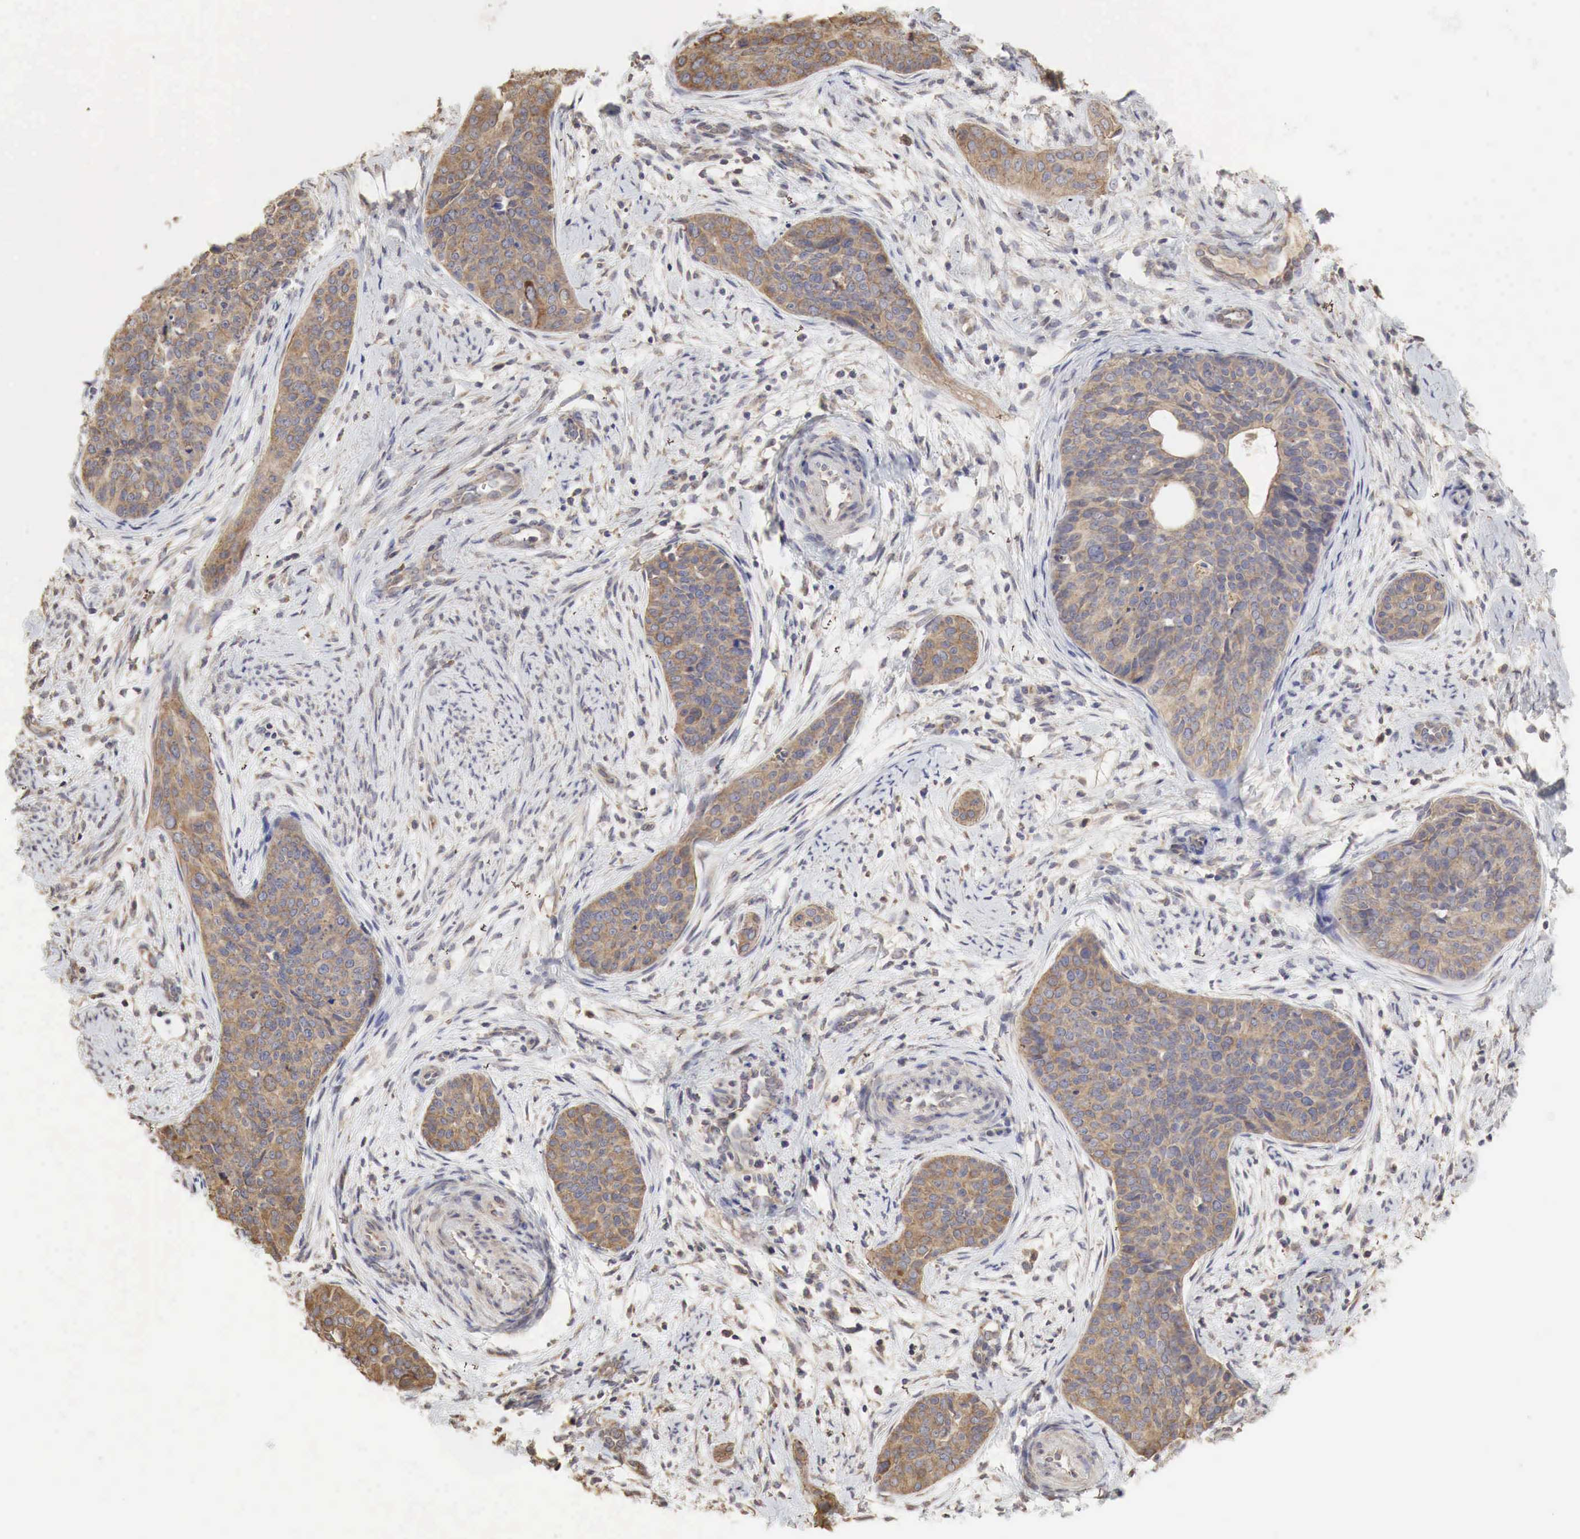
{"staining": {"intensity": "weak", "quantity": ">75%", "location": "cytoplasmic/membranous"}, "tissue": "cervical cancer", "cell_type": "Tumor cells", "image_type": "cancer", "snomed": [{"axis": "morphology", "description": "Squamous cell carcinoma, NOS"}, {"axis": "topography", "description": "Cervix"}], "caption": "This is a micrograph of immunohistochemistry (IHC) staining of squamous cell carcinoma (cervical), which shows weak positivity in the cytoplasmic/membranous of tumor cells.", "gene": "PABPC5", "patient": {"sex": "female", "age": 34}}